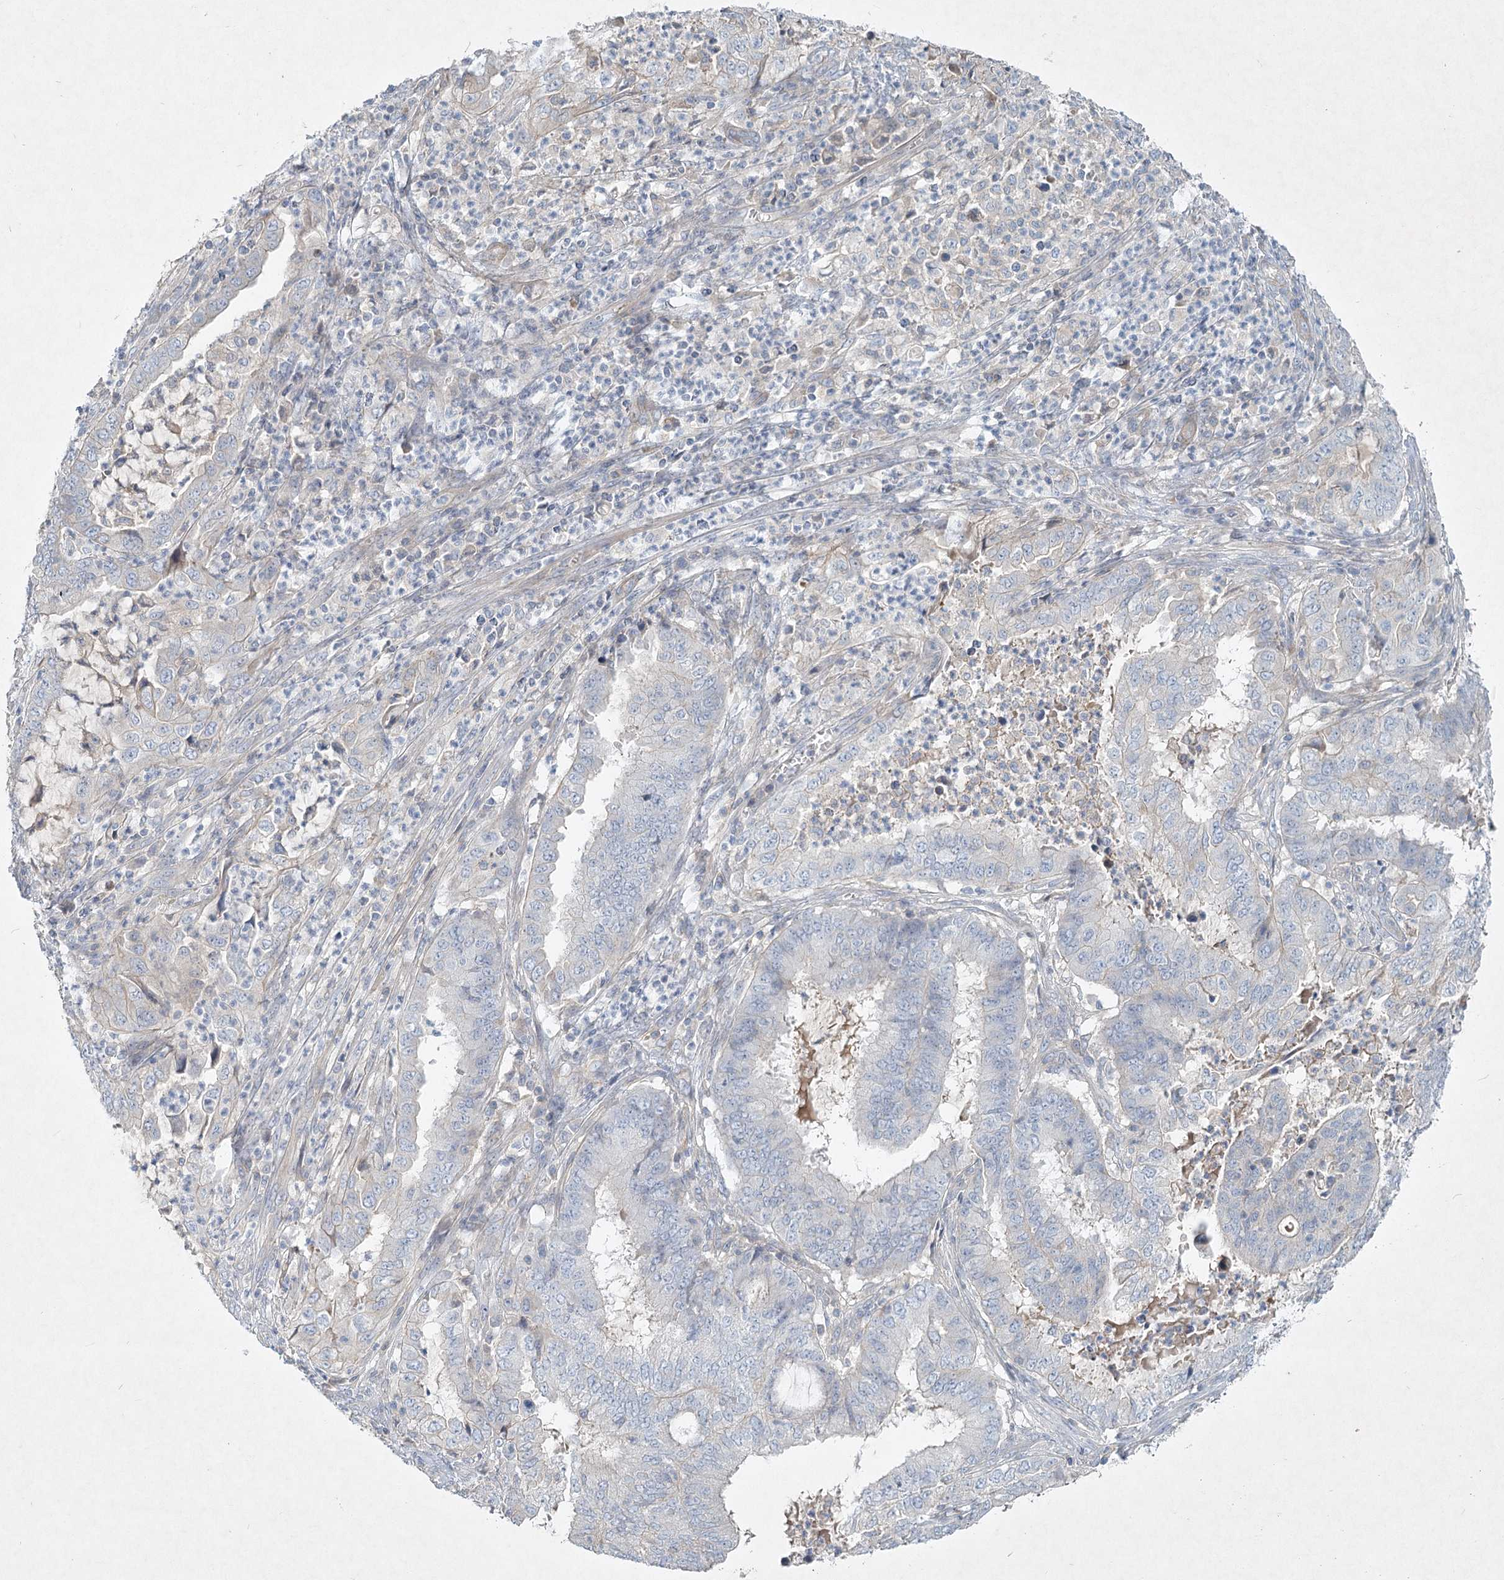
{"staining": {"intensity": "negative", "quantity": "none", "location": "none"}, "tissue": "endometrial cancer", "cell_type": "Tumor cells", "image_type": "cancer", "snomed": [{"axis": "morphology", "description": "Adenocarcinoma, NOS"}, {"axis": "topography", "description": "Endometrium"}], "caption": "High magnification brightfield microscopy of endometrial adenocarcinoma stained with DAB (brown) and counterstained with hematoxylin (blue): tumor cells show no significant staining.", "gene": "DNMBP", "patient": {"sex": "female", "age": 51}}